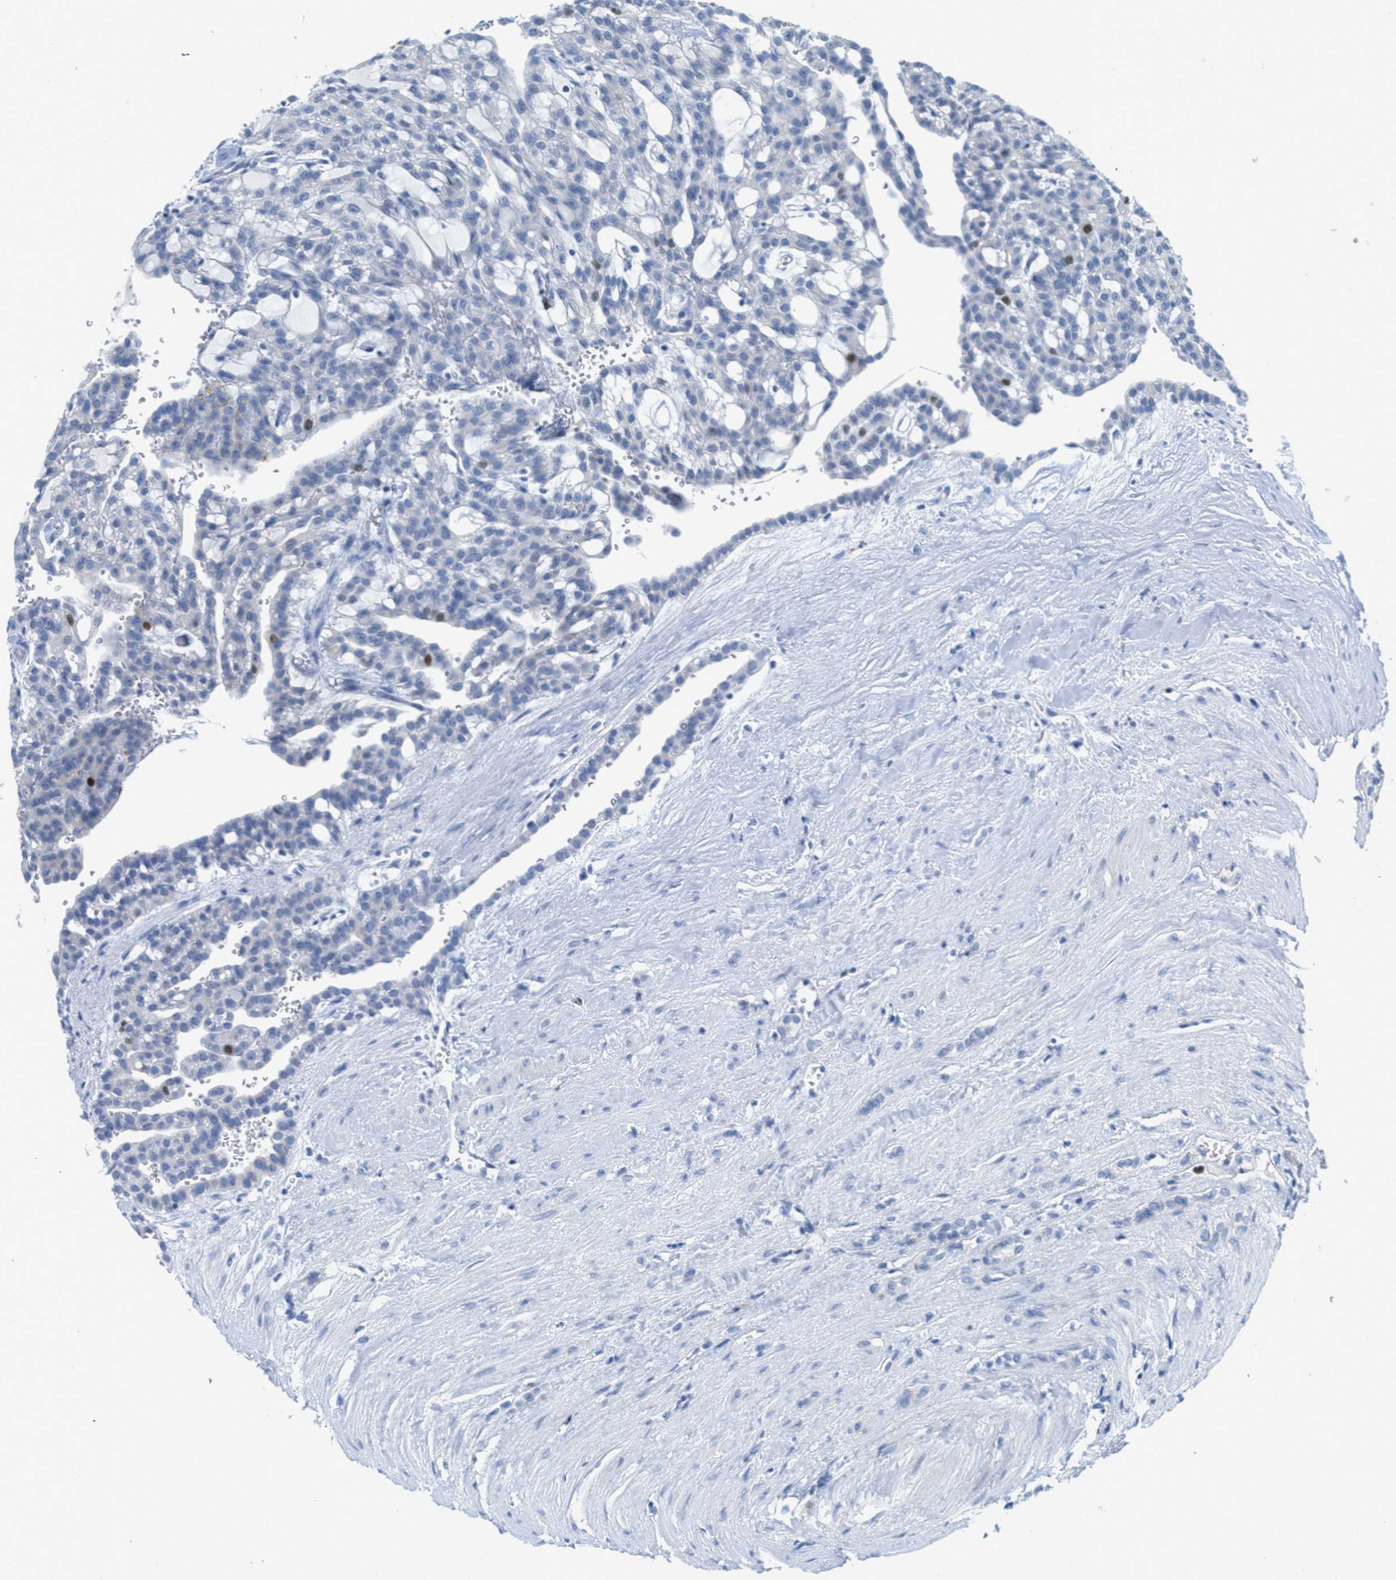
{"staining": {"intensity": "negative", "quantity": "none", "location": "none"}, "tissue": "renal cancer", "cell_type": "Tumor cells", "image_type": "cancer", "snomed": [{"axis": "morphology", "description": "Adenocarcinoma, NOS"}, {"axis": "topography", "description": "Kidney"}], "caption": "The photomicrograph displays no staining of tumor cells in renal cancer (adenocarcinoma). The staining is performed using DAB (3,3'-diaminobenzidine) brown chromogen with nuclei counter-stained in using hematoxylin.", "gene": "ORC6", "patient": {"sex": "male", "age": 63}}